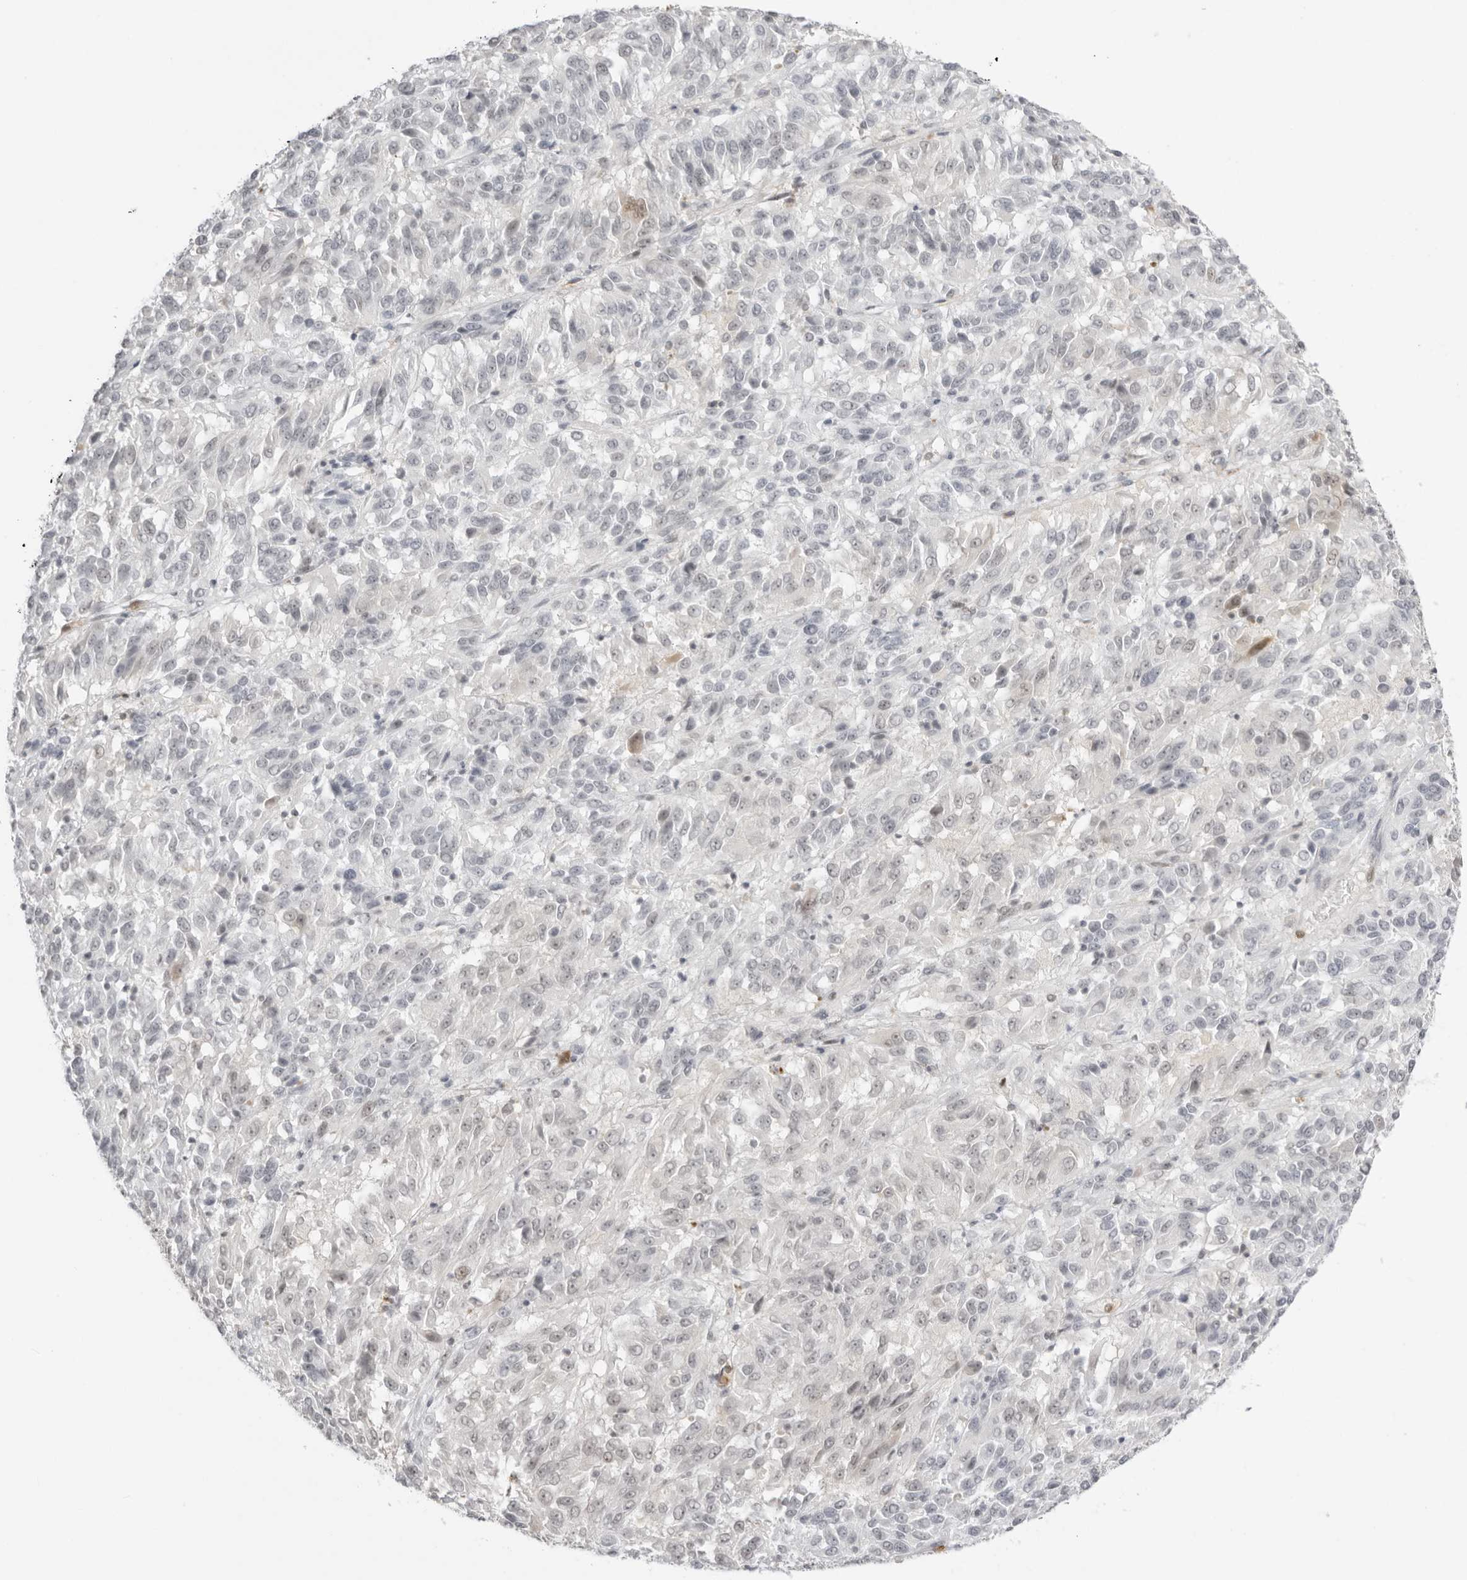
{"staining": {"intensity": "negative", "quantity": "none", "location": "none"}, "tissue": "melanoma", "cell_type": "Tumor cells", "image_type": "cancer", "snomed": [{"axis": "morphology", "description": "Malignant melanoma, Metastatic site"}, {"axis": "topography", "description": "Lung"}], "caption": "High power microscopy micrograph of an immunohistochemistry (IHC) image of melanoma, revealing no significant staining in tumor cells.", "gene": "RNF146", "patient": {"sex": "male", "age": 64}}